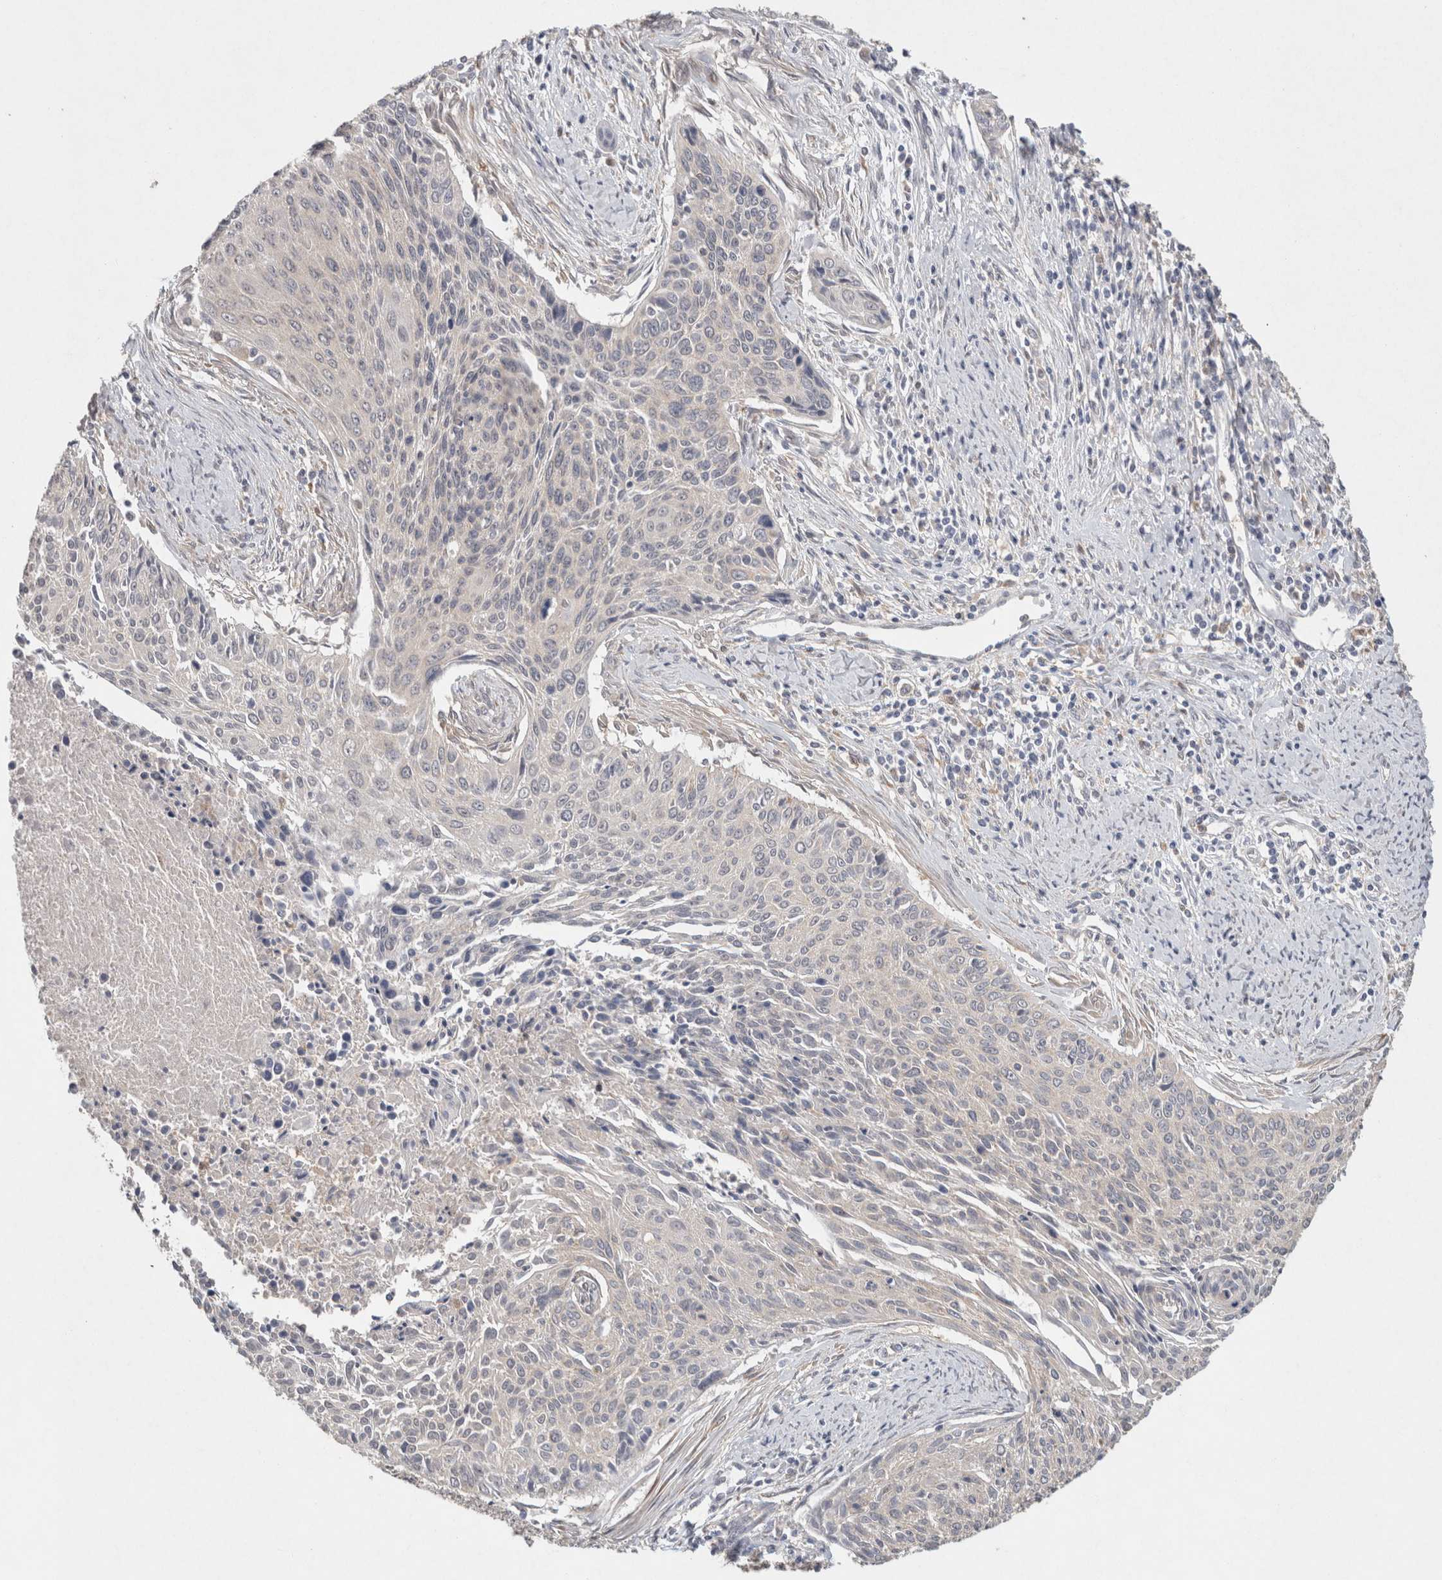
{"staining": {"intensity": "negative", "quantity": "none", "location": "none"}, "tissue": "cervical cancer", "cell_type": "Tumor cells", "image_type": "cancer", "snomed": [{"axis": "morphology", "description": "Squamous cell carcinoma, NOS"}, {"axis": "topography", "description": "Cervix"}], "caption": "High magnification brightfield microscopy of cervical cancer stained with DAB (brown) and counterstained with hematoxylin (blue): tumor cells show no significant expression.", "gene": "RAB14", "patient": {"sex": "female", "age": 55}}